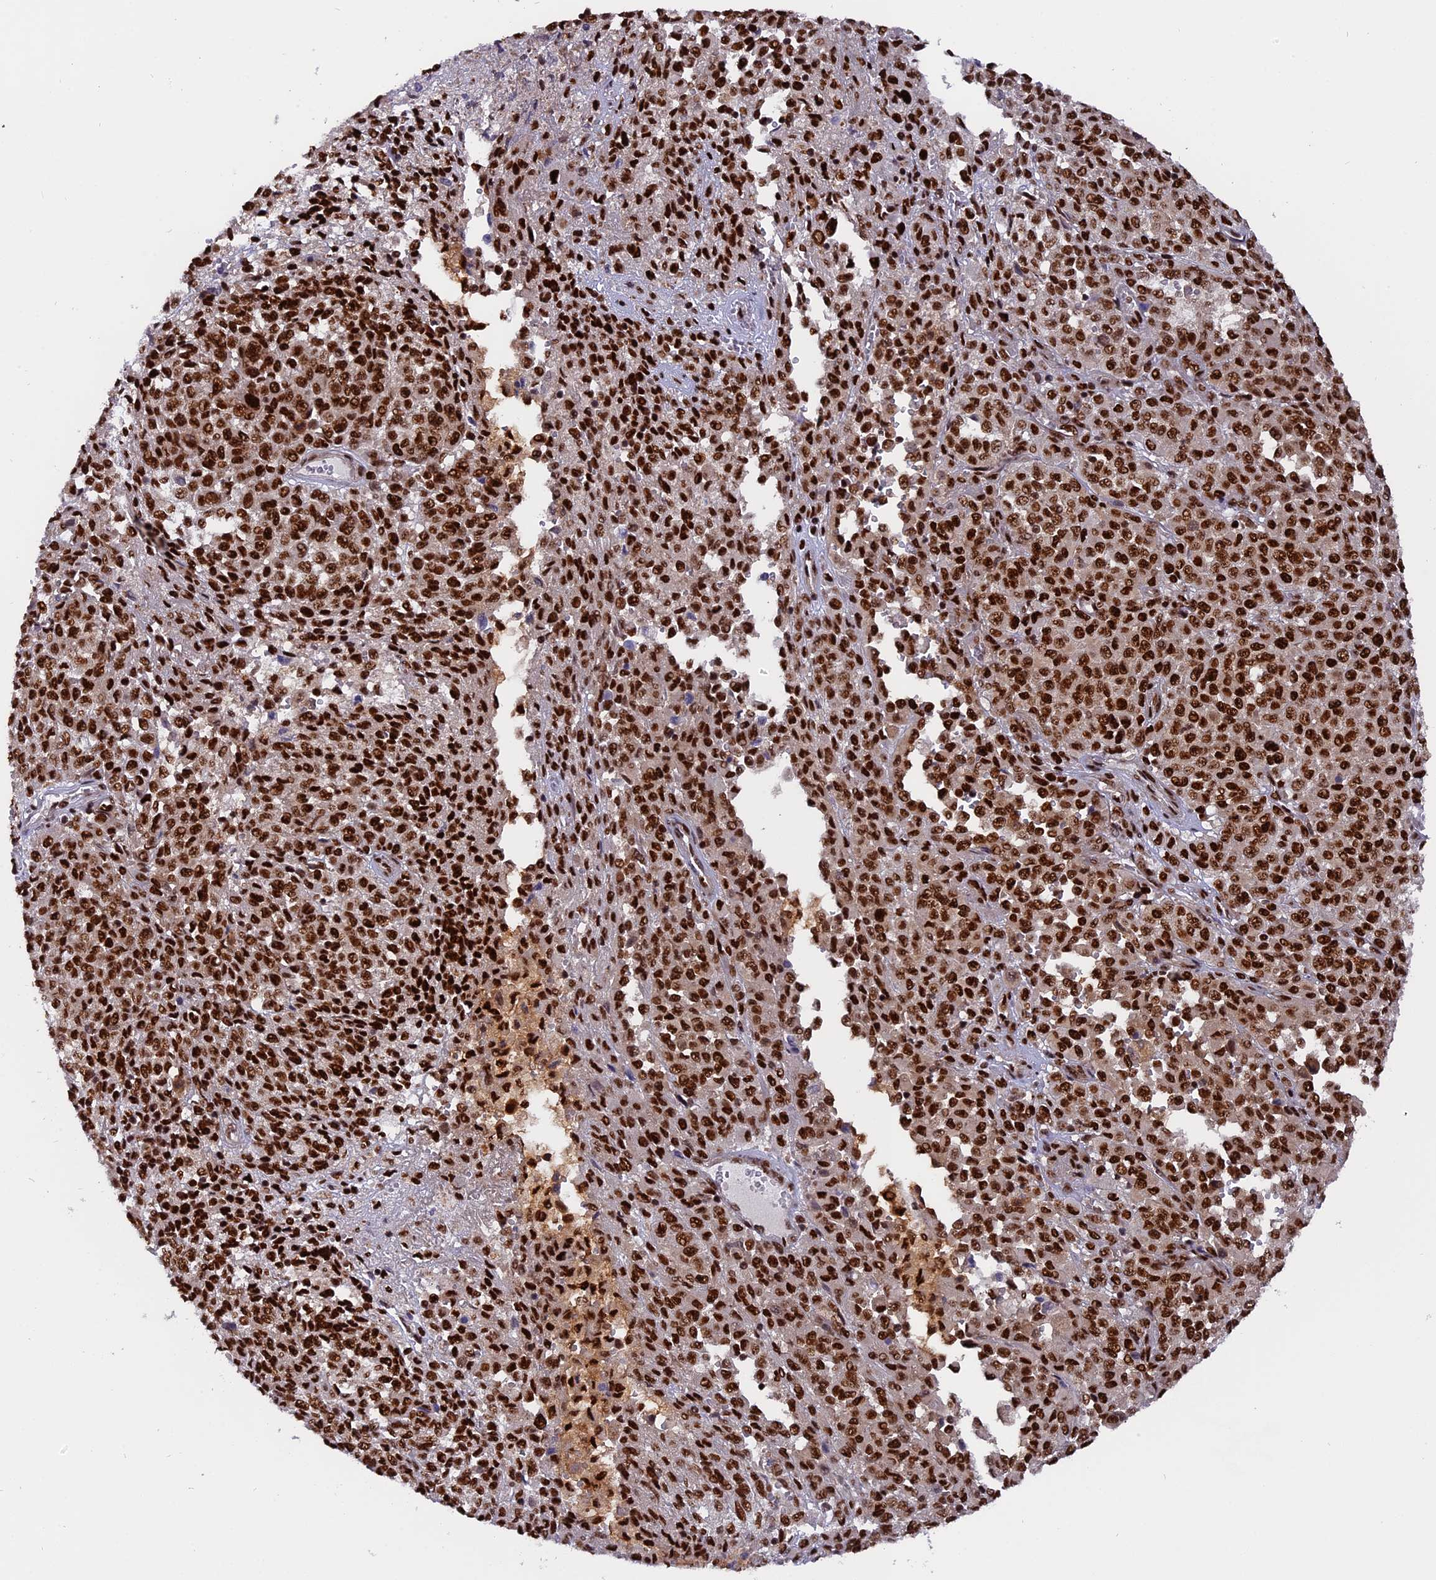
{"staining": {"intensity": "strong", "quantity": ">75%", "location": "nuclear"}, "tissue": "melanoma", "cell_type": "Tumor cells", "image_type": "cancer", "snomed": [{"axis": "morphology", "description": "Malignant melanoma, Metastatic site"}, {"axis": "topography", "description": "Pancreas"}], "caption": "Malignant melanoma (metastatic site) was stained to show a protein in brown. There is high levels of strong nuclear expression in approximately >75% of tumor cells. The staining was performed using DAB (3,3'-diaminobenzidine) to visualize the protein expression in brown, while the nuclei were stained in blue with hematoxylin (Magnification: 20x).", "gene": "RAMAC", "patient": {"sex": "female", "age": 30}}